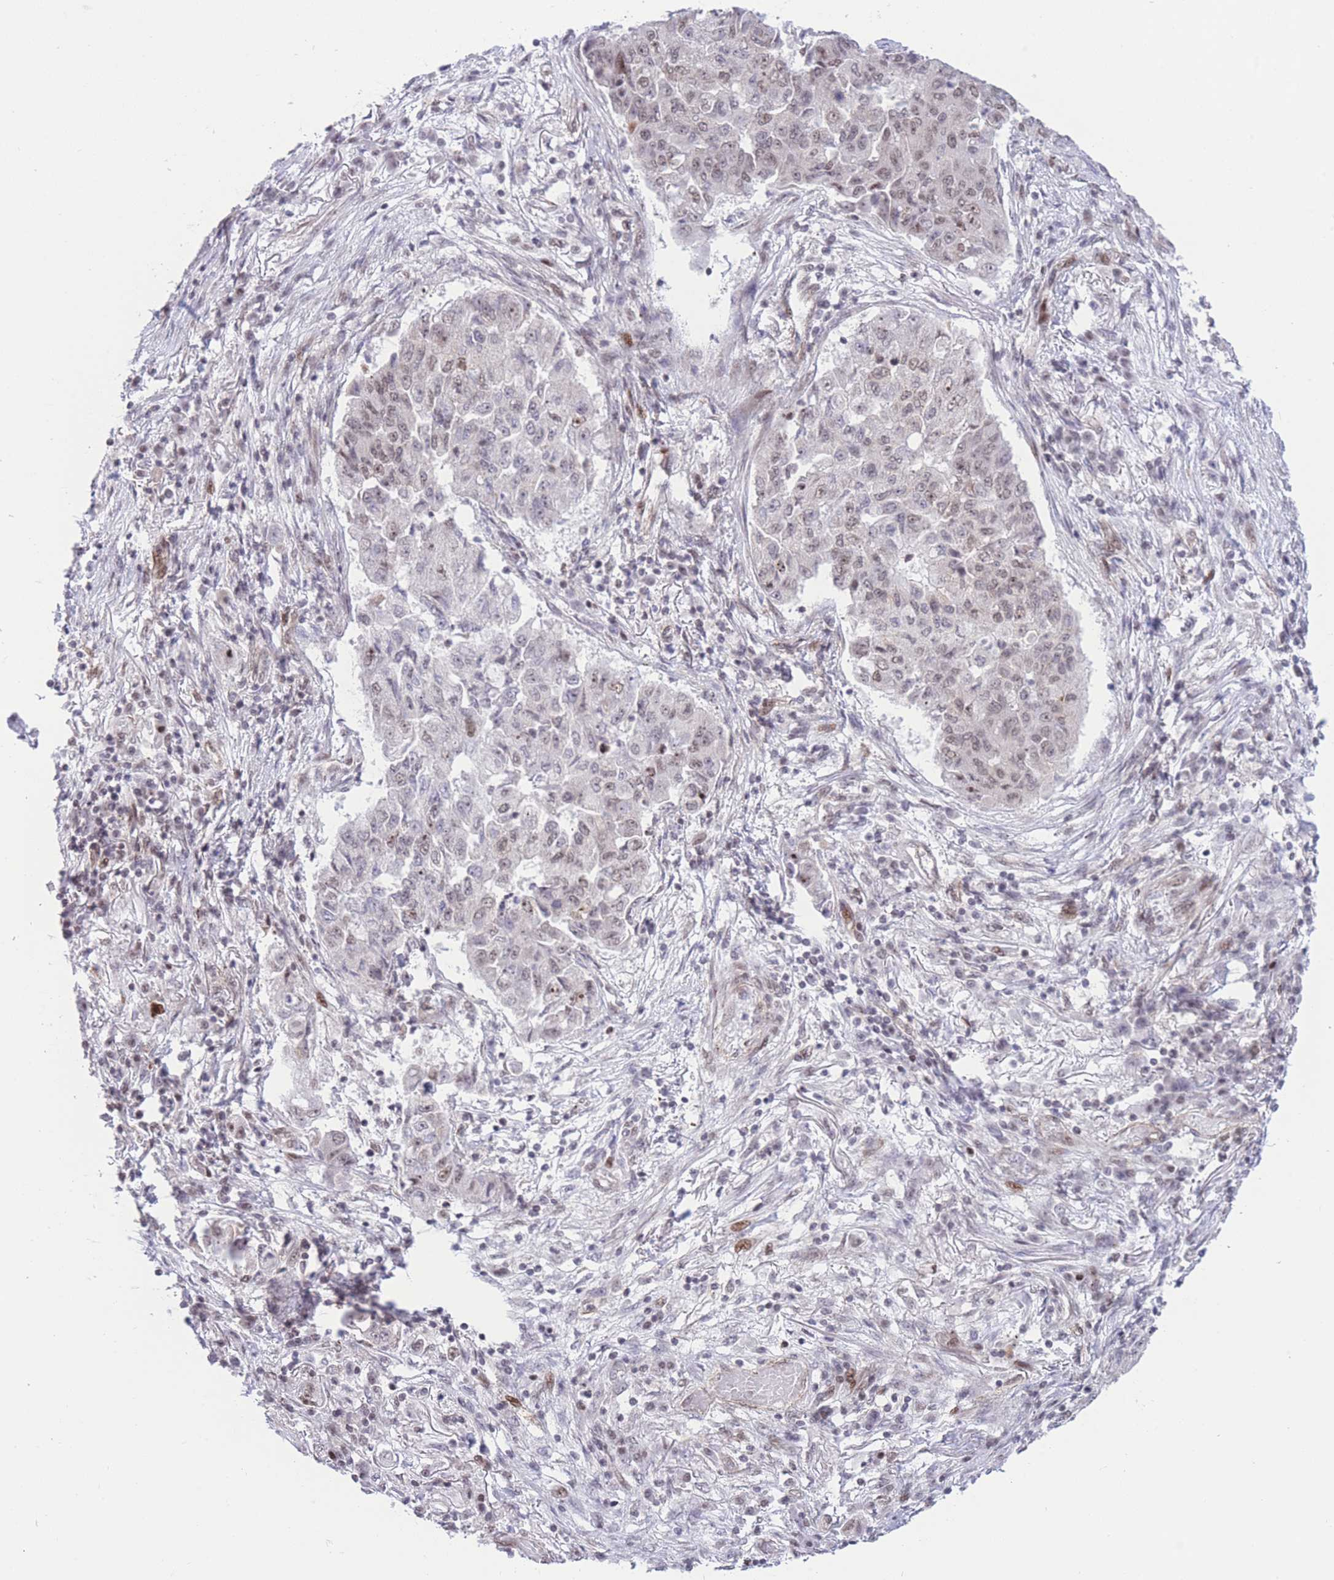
{"staining": {"intensity": "weak", "quantity": ">75%", "location": "nuclear"}, "tissue": "lung cancer", "cell_type": "Tumor cells", "image_type": "cancer", "snomed": [{"axis": "morphology", "description": "Squamous cell carcinoma, NOS"}, {"axis": "topography", "description": "Lung"}], "caption": "Protein staining of lung cancer (squamous cell carcinoma) tissue displays weak nuclear expression in about >75% of tumor cells.", "gene": "PCIF1", "patient": {"sex": "male", "age": 74}}